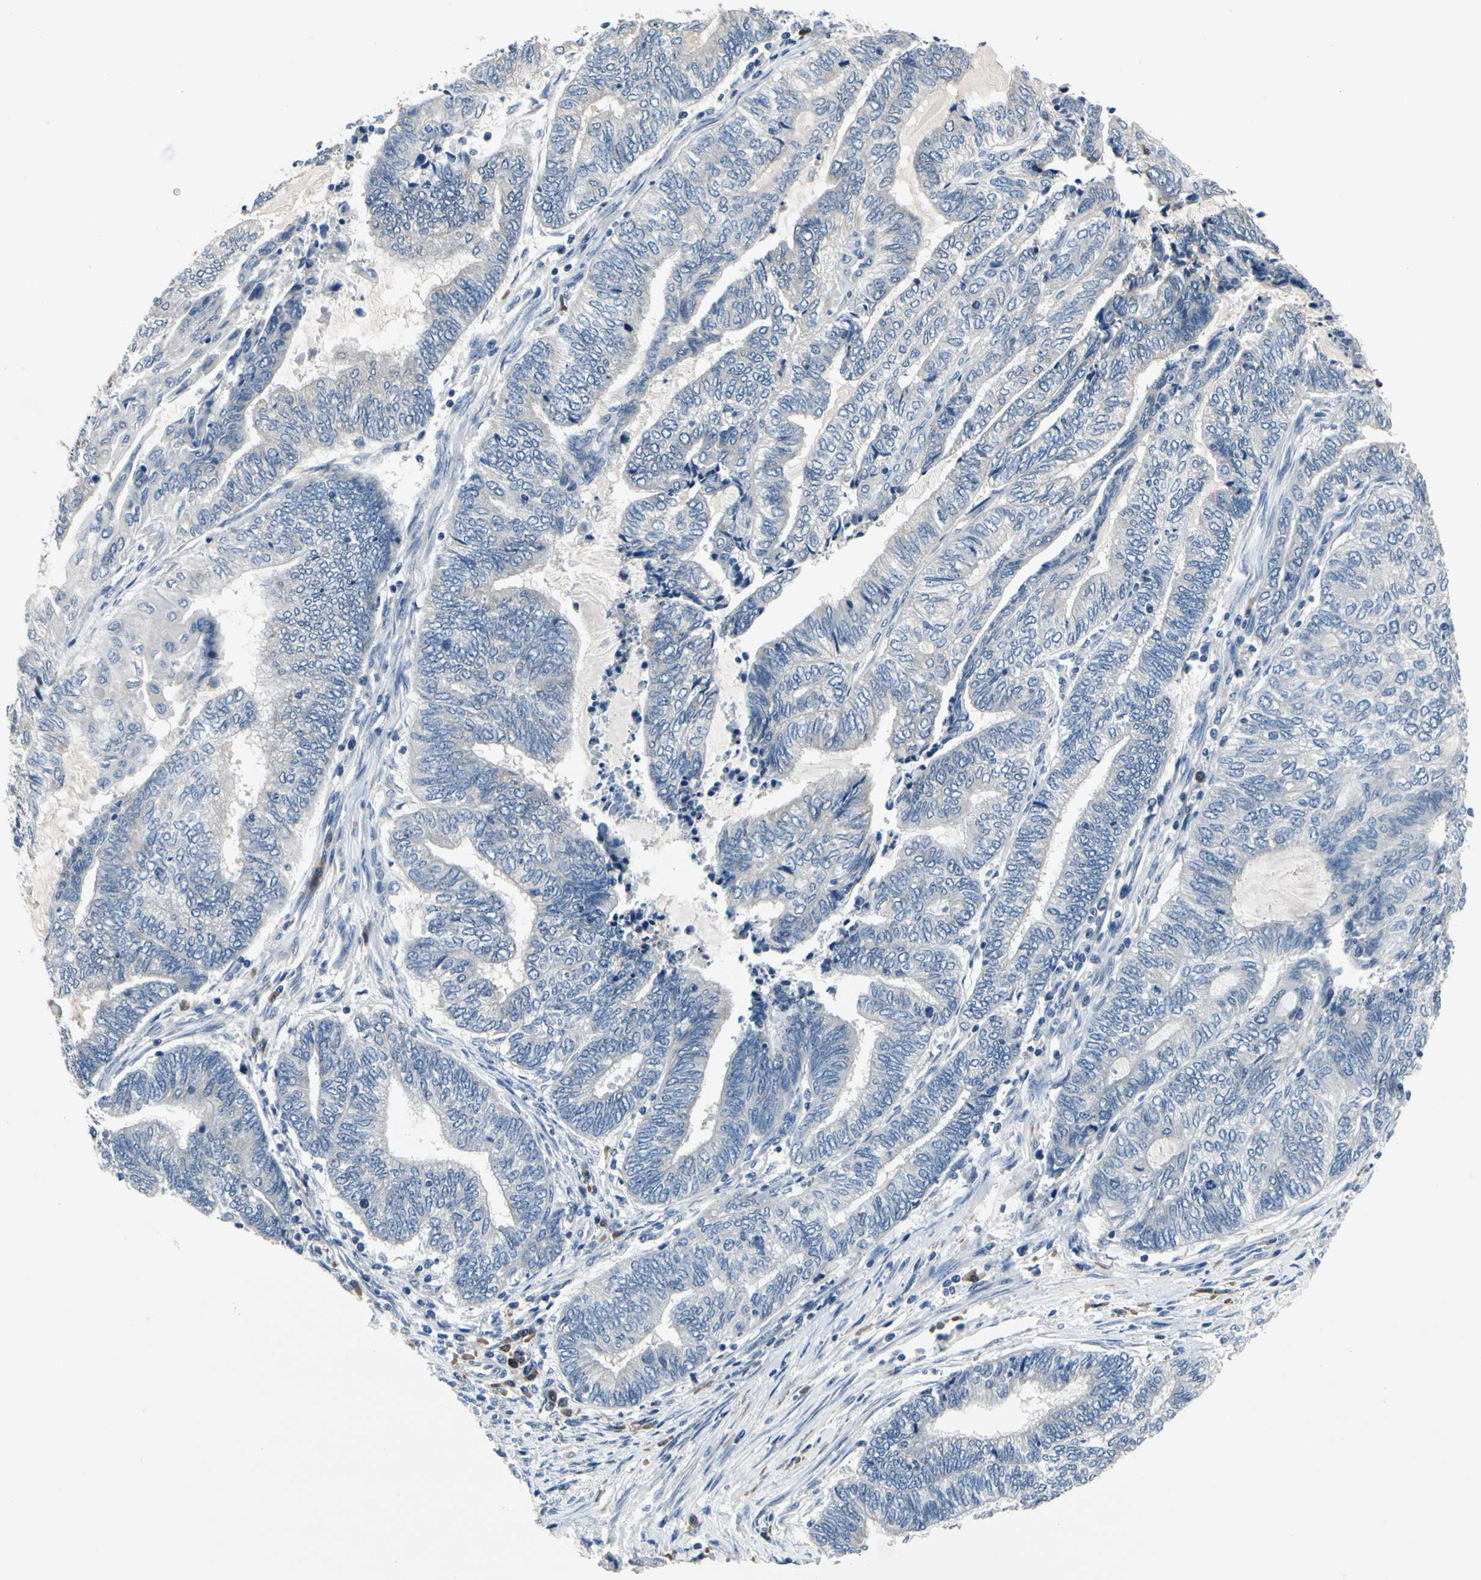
{"staining": {"intensity": "negative", "quantity": "none", "location": "none"}, "tissue": "endometrial cancer", "cell_type": "Tumor cells", "image_type": "cancer", "snomed": [{"axis": "morphology", "description": "Adenocarcinoma, NOS"}, {"axis": "topography", "description": "Uterus"}, {"axis": "topography", "description": "Endometrium"}], "caption": "This is an IHC micrograph of human endometrial cancer. There is no positivity in tumor cells.", "gene": "SELENOK", "patient": {"sex": "female", "age": 70}}